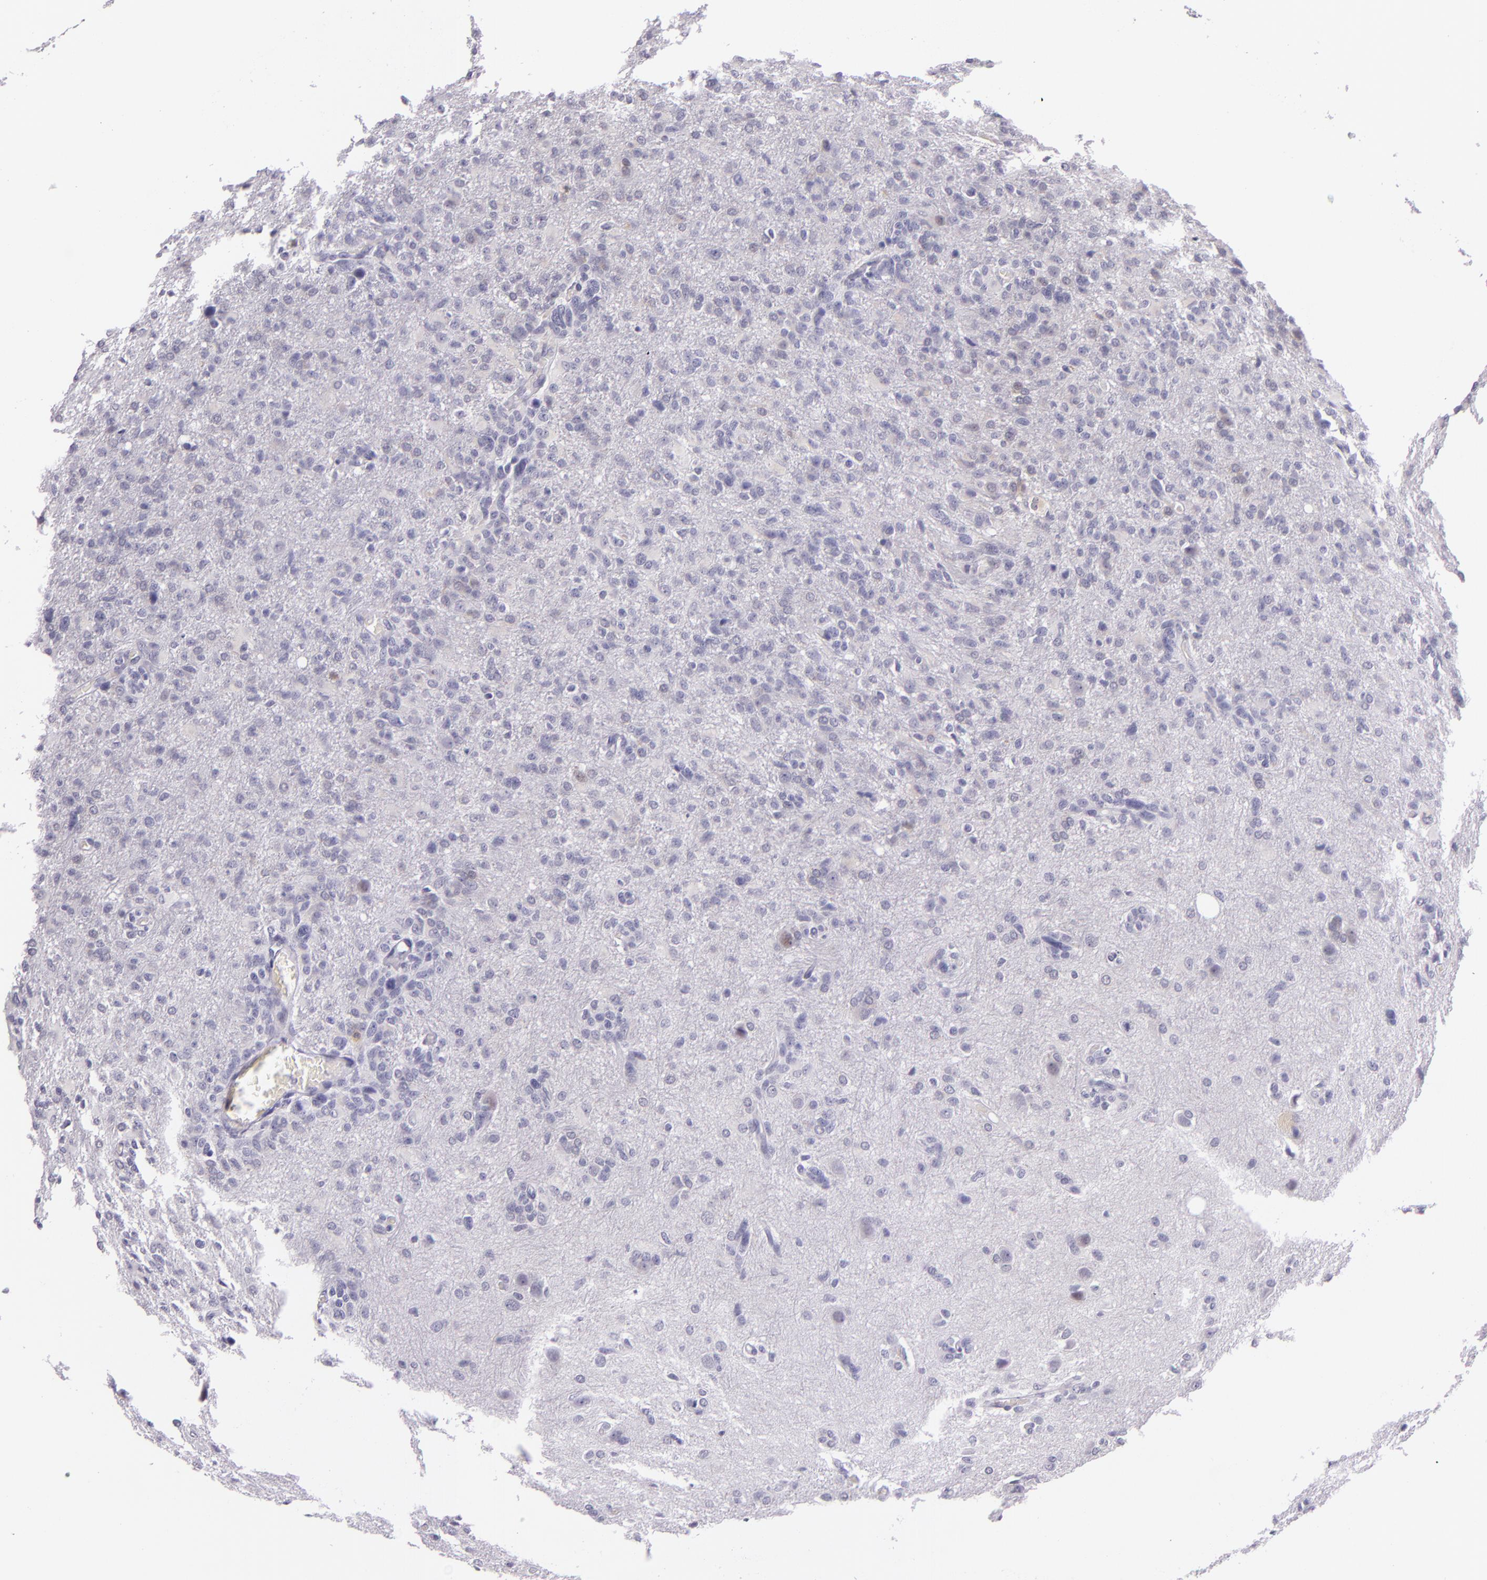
{"staining": {"intensity": "negative", "quantity": "none", "location": "none"}, "tissue": "glioma", "cell_type": "Tumor cells", "image_type": "cancer", "snomed": [{"axis": "morphology", "description": "Glioma, malignant, High grade"}, {"axis": "topography", "description": "Brain"}], "caption": "A micrograph of malignant glioma (high-grade) stained for a protein exhibits no brown staining in tumor cells. (Brightfield microscopy of DAB immunohistochemistry at high magnification).", "gene": "HSP90AA1", "patient": {"sex": "male", "age": 68}}